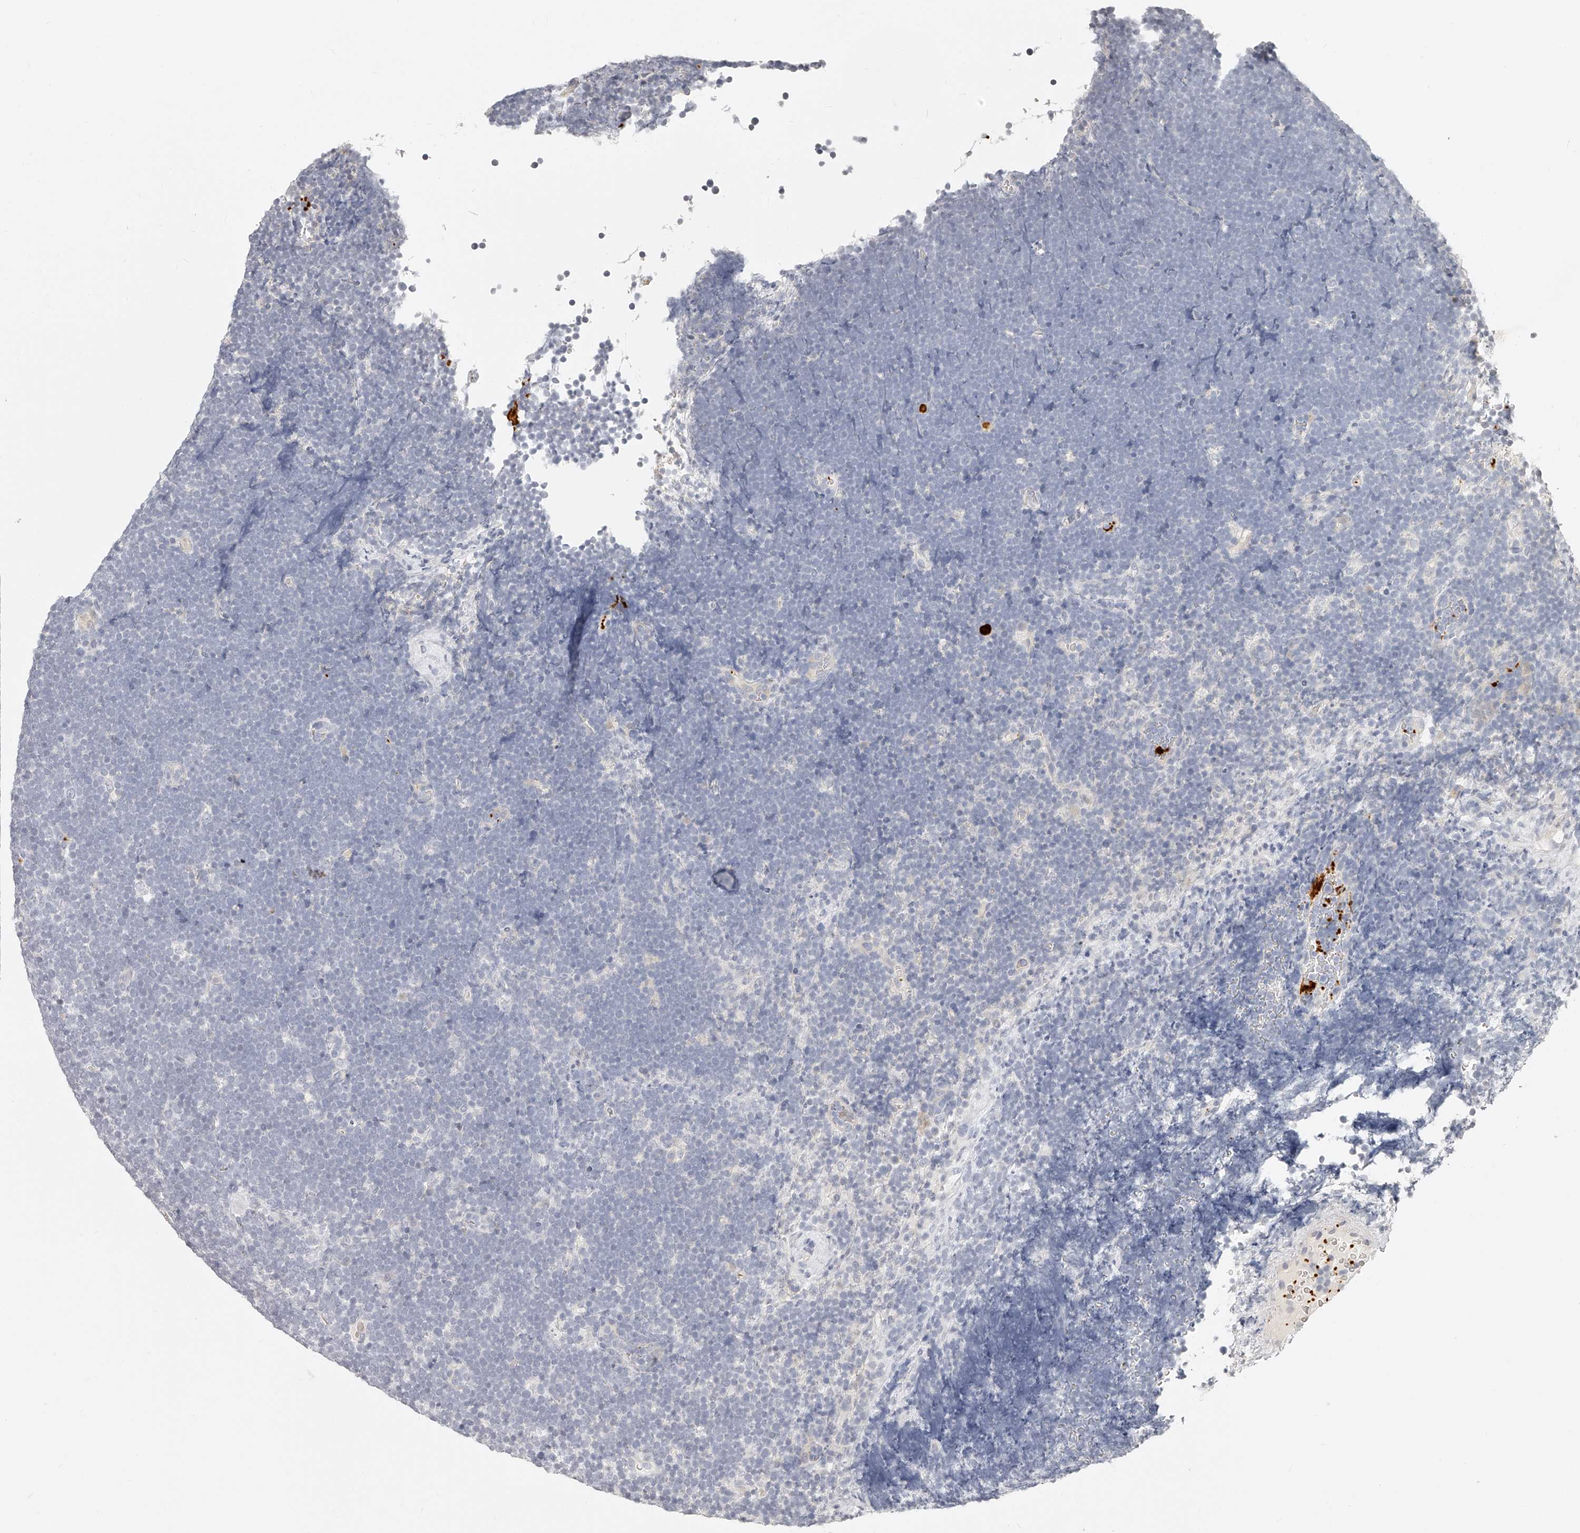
{"staining": {"intensity": "negative", "quantity": "none", "location": "none"}, "tissue": "lymphoma", "cell_type": "Tumor cells", "image_type": "cancer", "snomed": [{"axis": "morphology", "description": "Malignant lymphoma, non-Hodgkin's type, High grade"}, {"axis": "topography", "description": "Lymph node"}], "caption": "Immunohistochemistry (IHC) photomicrograph of neoplastic tissue: human lymphoma stained with DAB (3,3'-diaminobenzidine) demonstrates no significant protein positivity in tumor cells.", "gene": "ITGB3", "patient": {"sex": "male", "age": 13}}